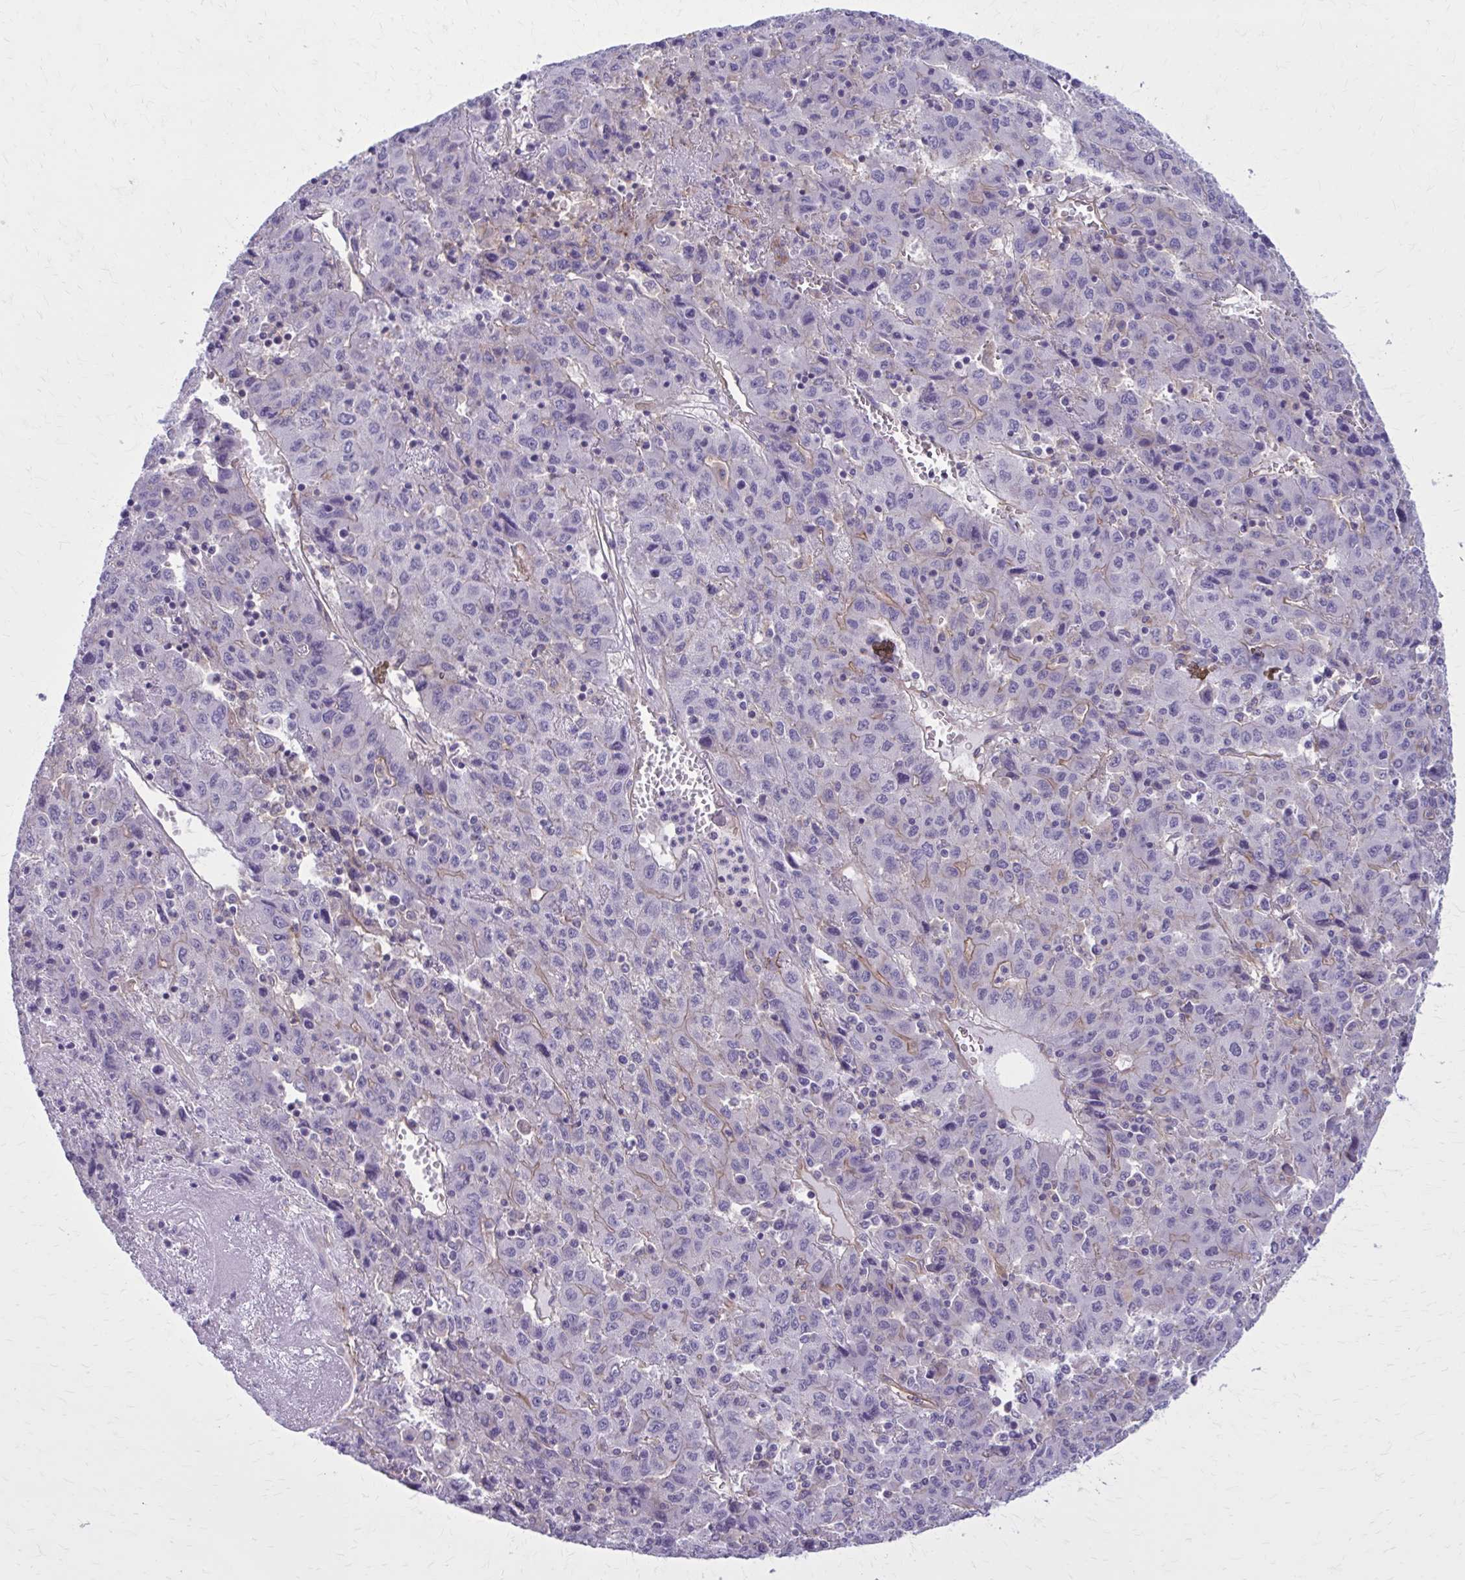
{"staining": {"intensity": "negative", "quantity": "none", "location": "none"}, "tissue": "liver cancer", "cell_type": "Tumor cells", "image_type": "cancer", "snomed": [{"axis": "morphology", "description": "Carcinoma, Hepatocellular, NOS"}, {"axis": "topography", "description": "Liver"}], "caption": "The image displays no significant positivity in tumor cells of liver cancer (hepatocellular carcinoma). (DAB (3,3'-diaminobenzidine) immunohistochemistry (IHC), high magnification).", "gene": "ZDHHC7", "patient": {"sex": "female", "age": 53}}